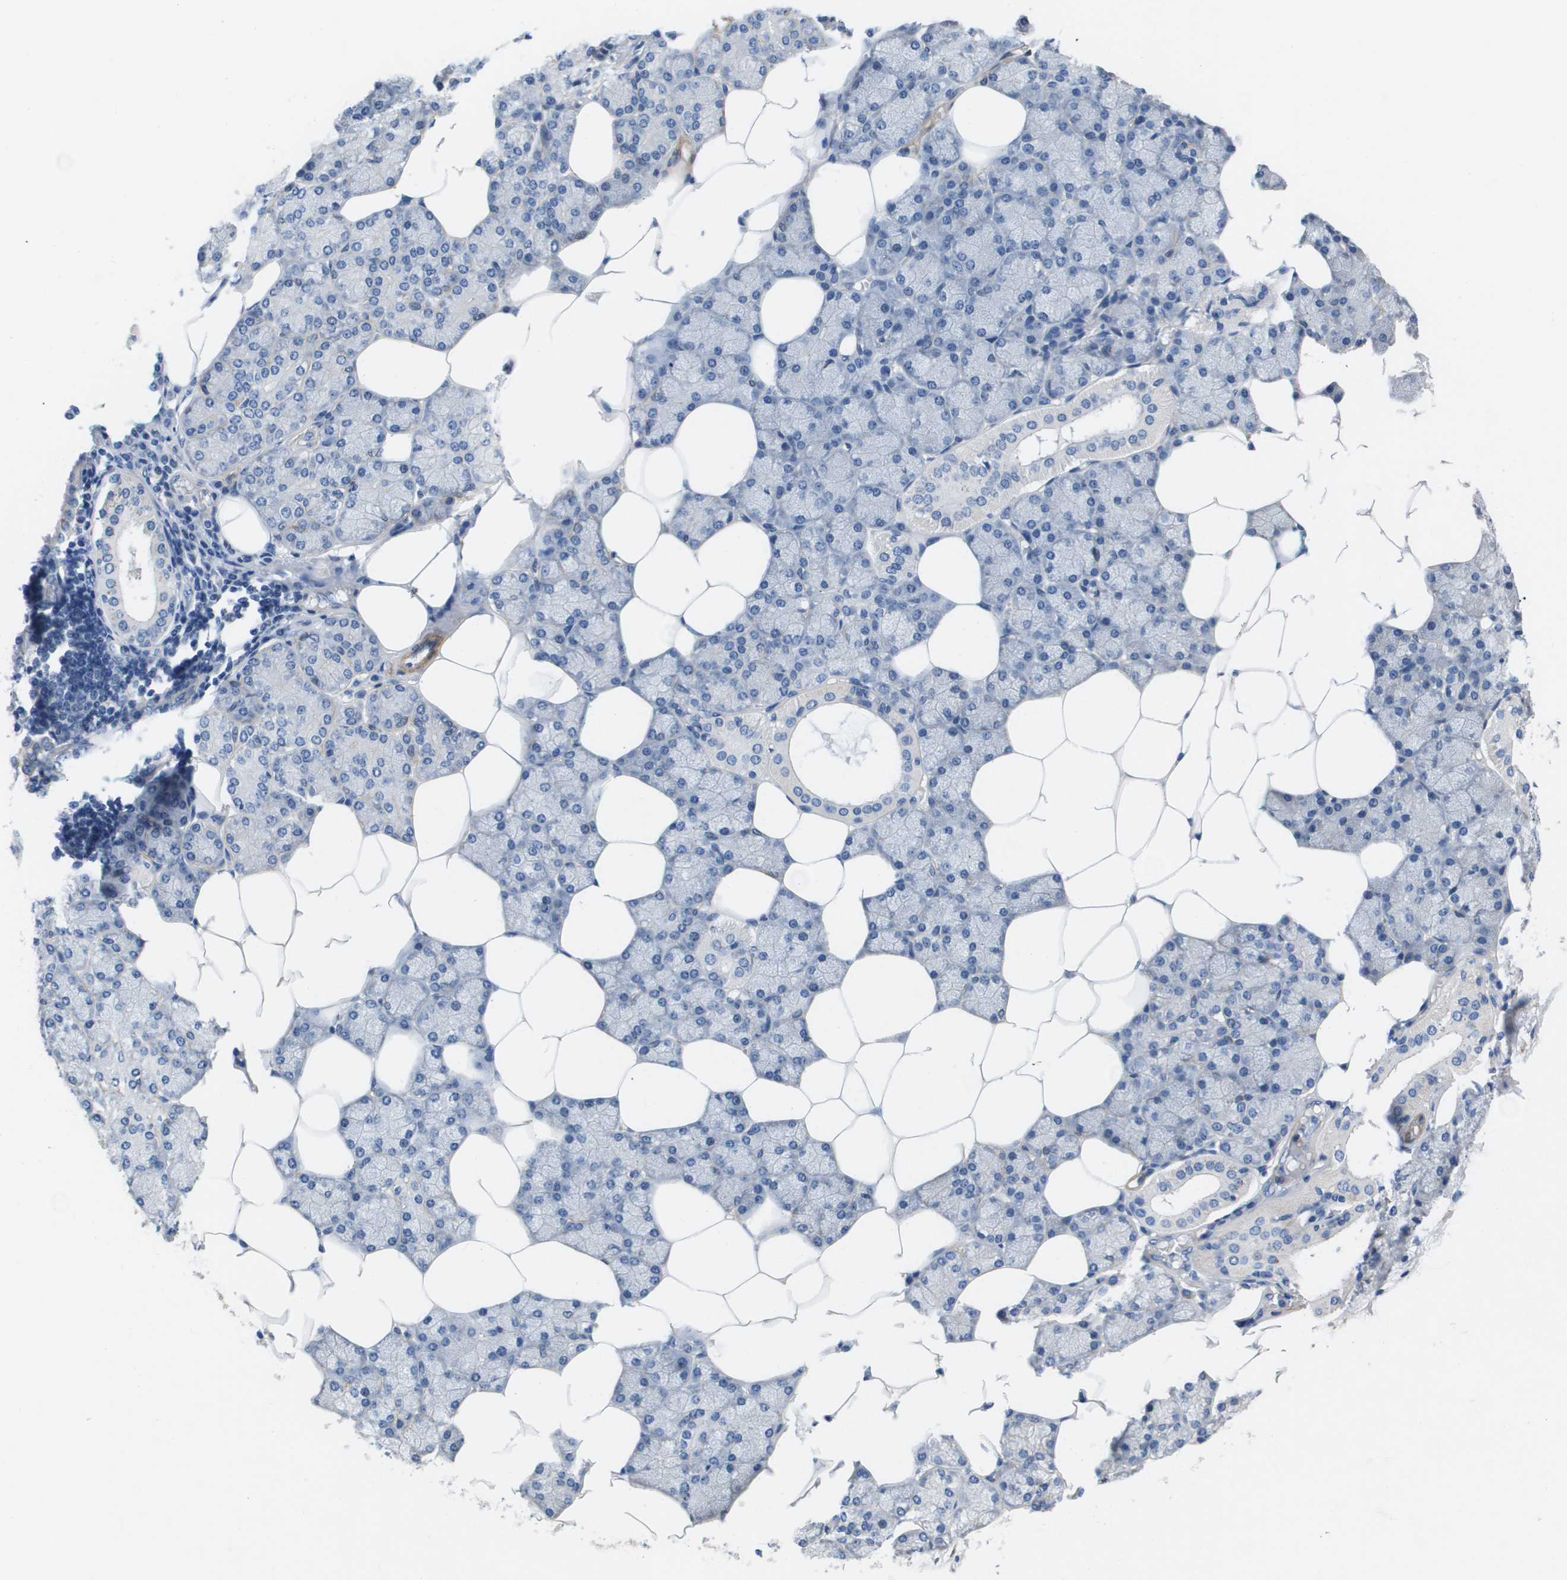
{"staining": {"intensity": "negative", "quantity": "none", "location": "none"}, "tissue": "salivary gland", "cell_type": "Glandular cells", "image_type": "normal", "snomed": [{"axis": "morphology", "description": "Normal tissue, NOS"}, {"axis": "topography", "description": "Salivary gland"}], "caption": "IHC photomicrograph of unremarkable salivary gland: human salivary gland stained with DAB exhibits no significant protein positivity in glandular cells.", "gene": "LPP", "patient": {"sex": "male", "age": 62}}